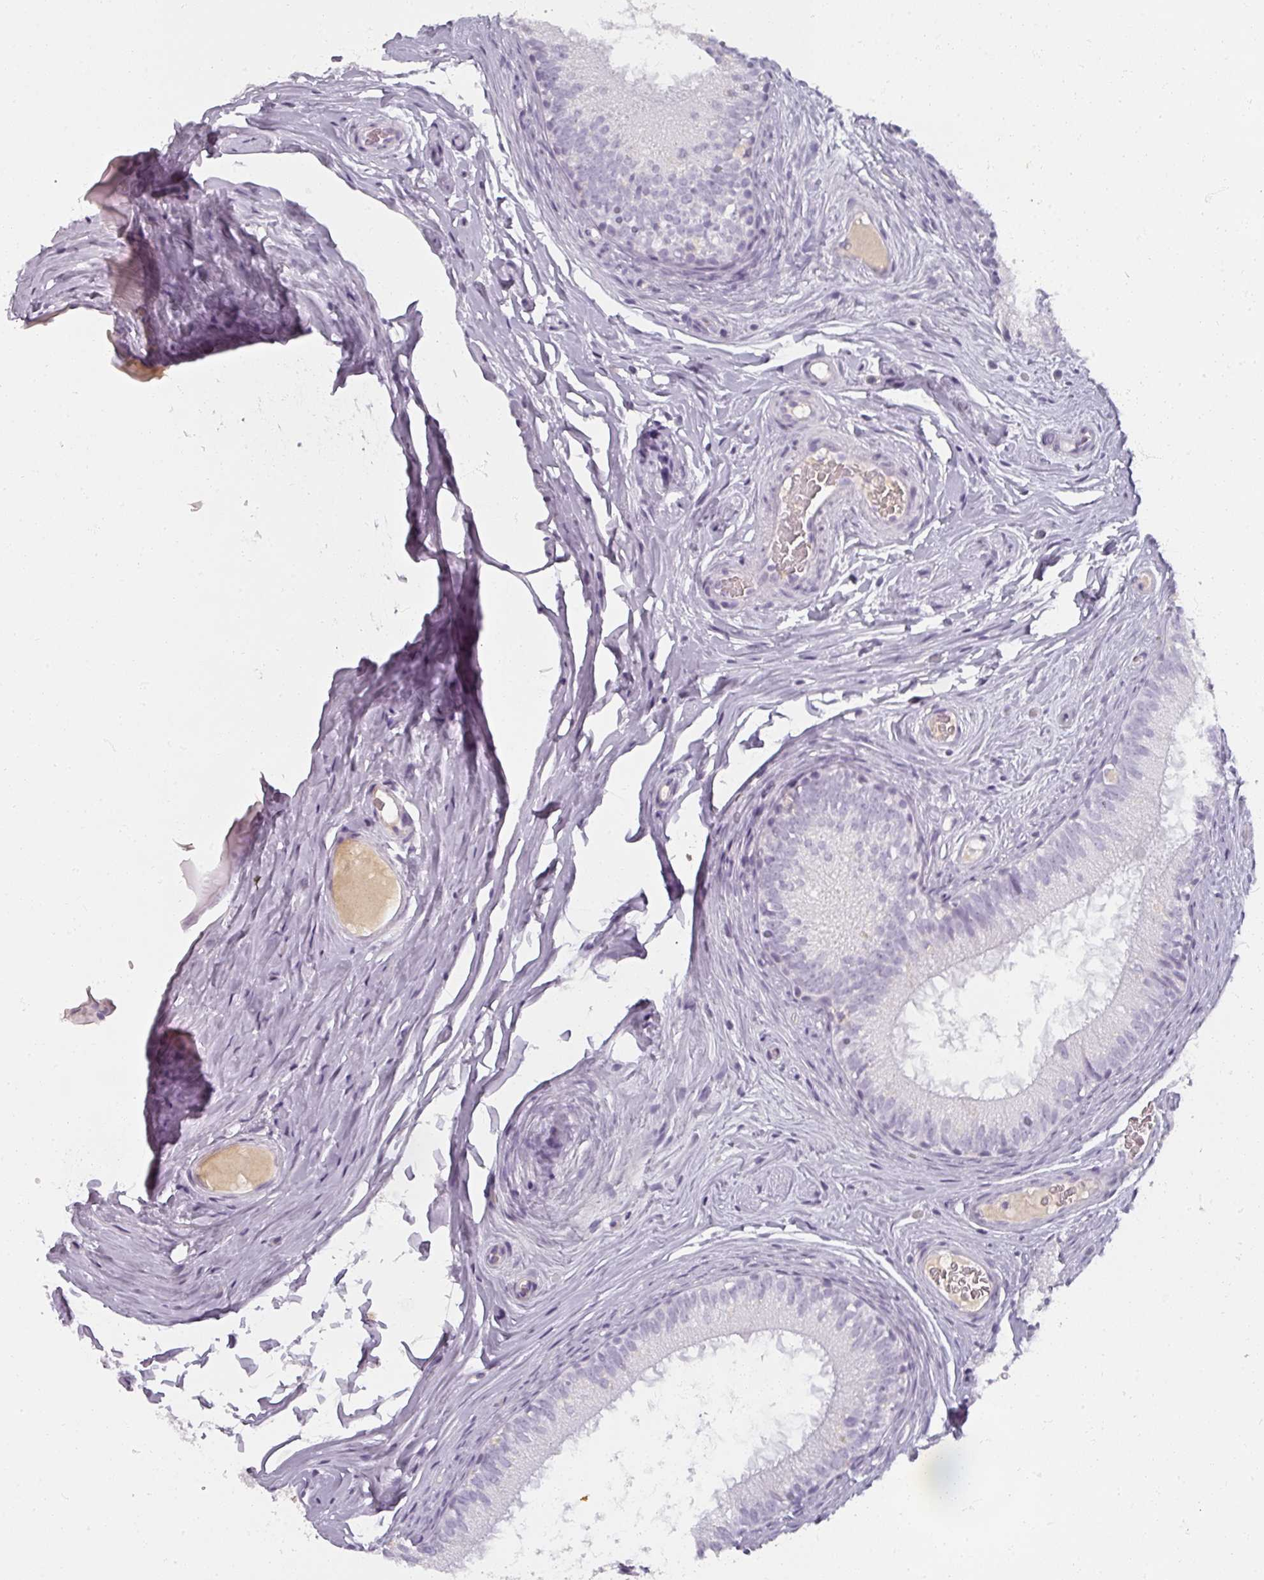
{"staining": {"intensity": "negative", "quantity": "none", "location": "none"}, "tissue": "epididymis", "cell_type": "Glandular cells", "image_type": "normal", "snomed": [{"axis": "morphology", "description": "Normal tissue, NOS"}, {"axis": "topography", "description": "Epididymis"}], "caption": "A high-resolution photomicrograph shows IHC staining of normal epididymis, which shows no significant staining in glandular cells. The staining was performed using DAB to visualize the protein expression in brown, while the nuclei were stained in blue with hematoxylin (Magnification: 20x).", "gene": "REG3A", "patient": {"sex": "male", "age": 25}}